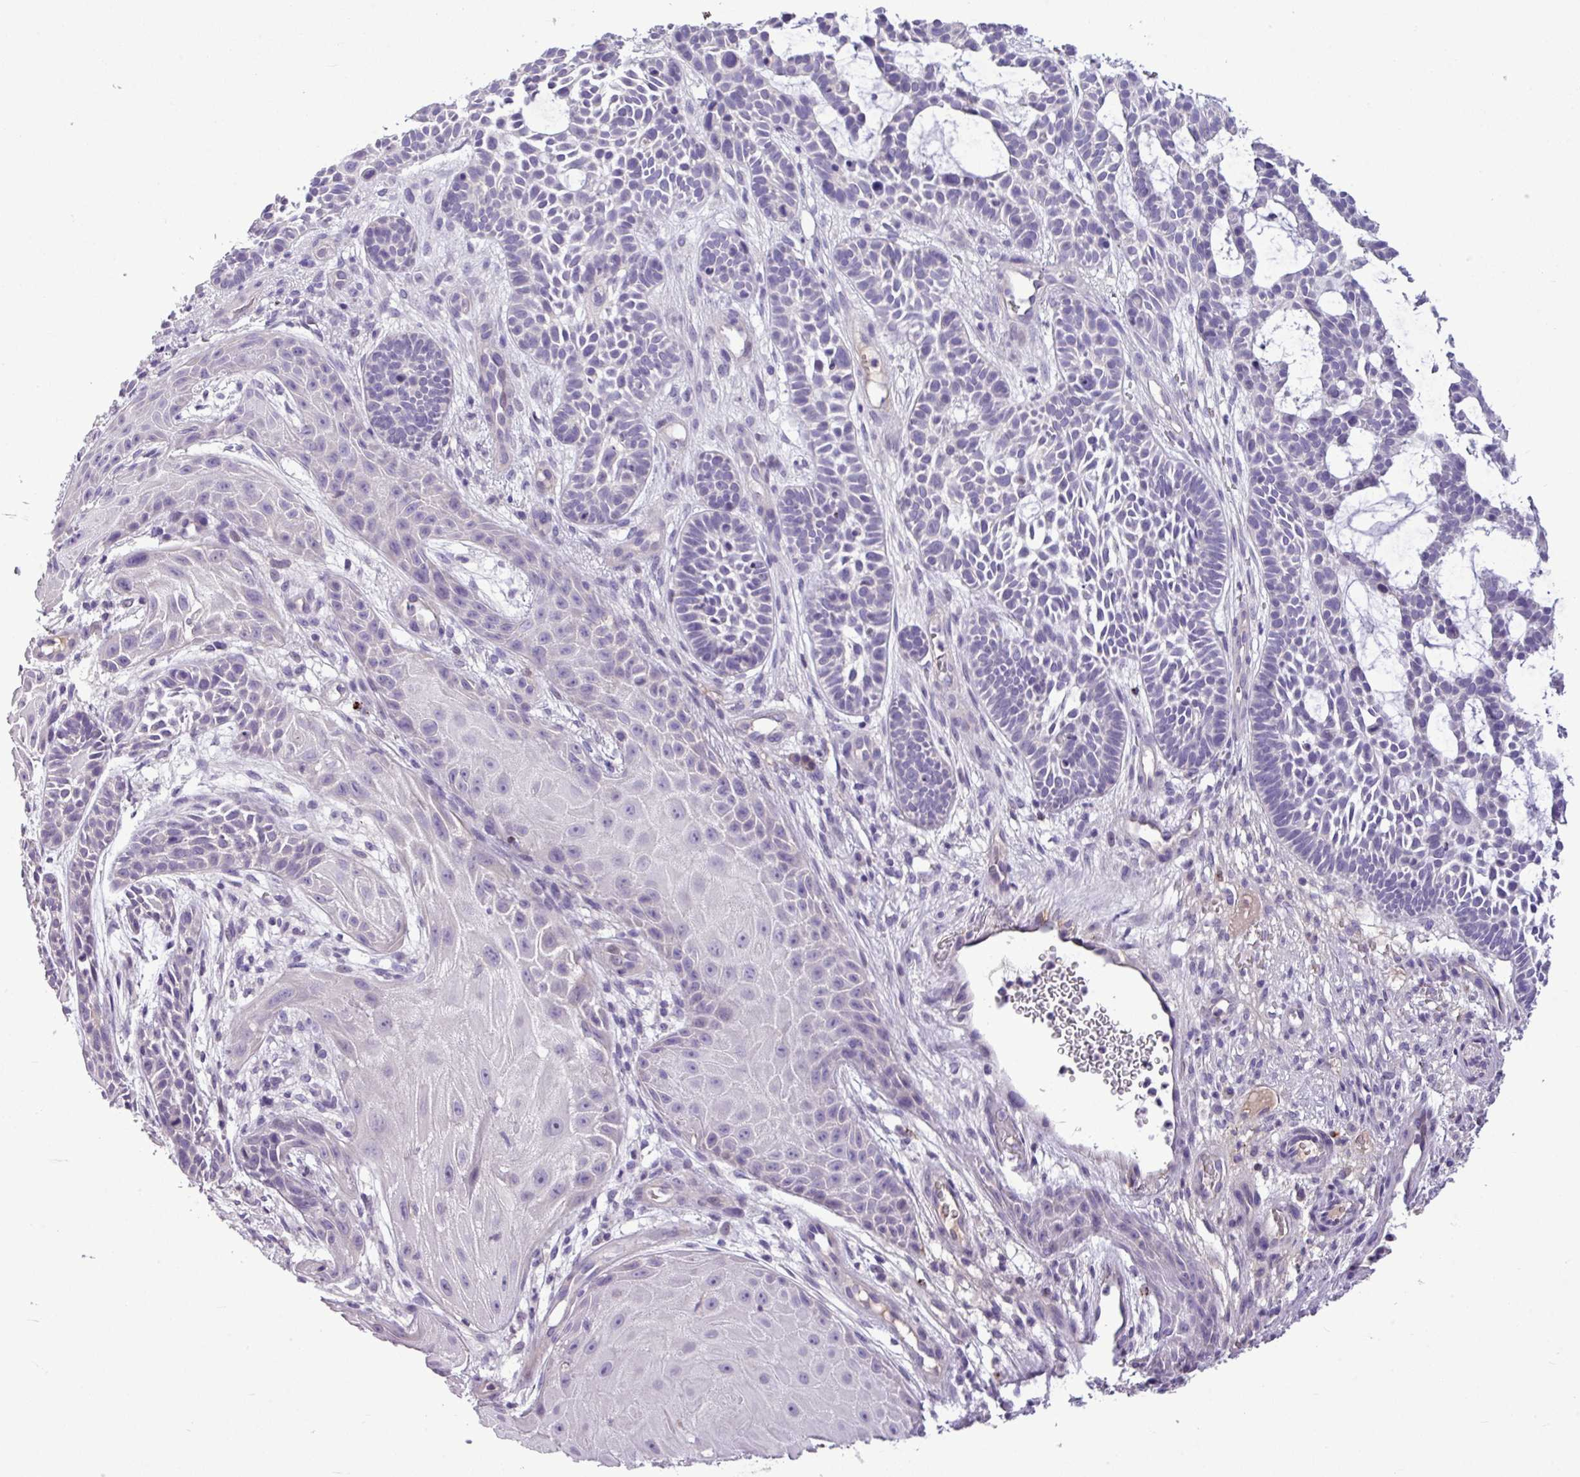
{"staining": {"intensity": "negative", "quantity": "none", "location": "none"}, "tissue": "skin cancer", "cell_type": "Tumor cells", "image_type": "cancer", "snomed": [{"axis": "morphology", "description": "Basal cell carcinoma"}, {"axis": "topography", "description": "Skin"}], "caption": "Tumor cells show no significant protein positivity in skin basal cell carcinoma.", "gene": "IL17A", "patient": {"sex": "male", "age": 89}}